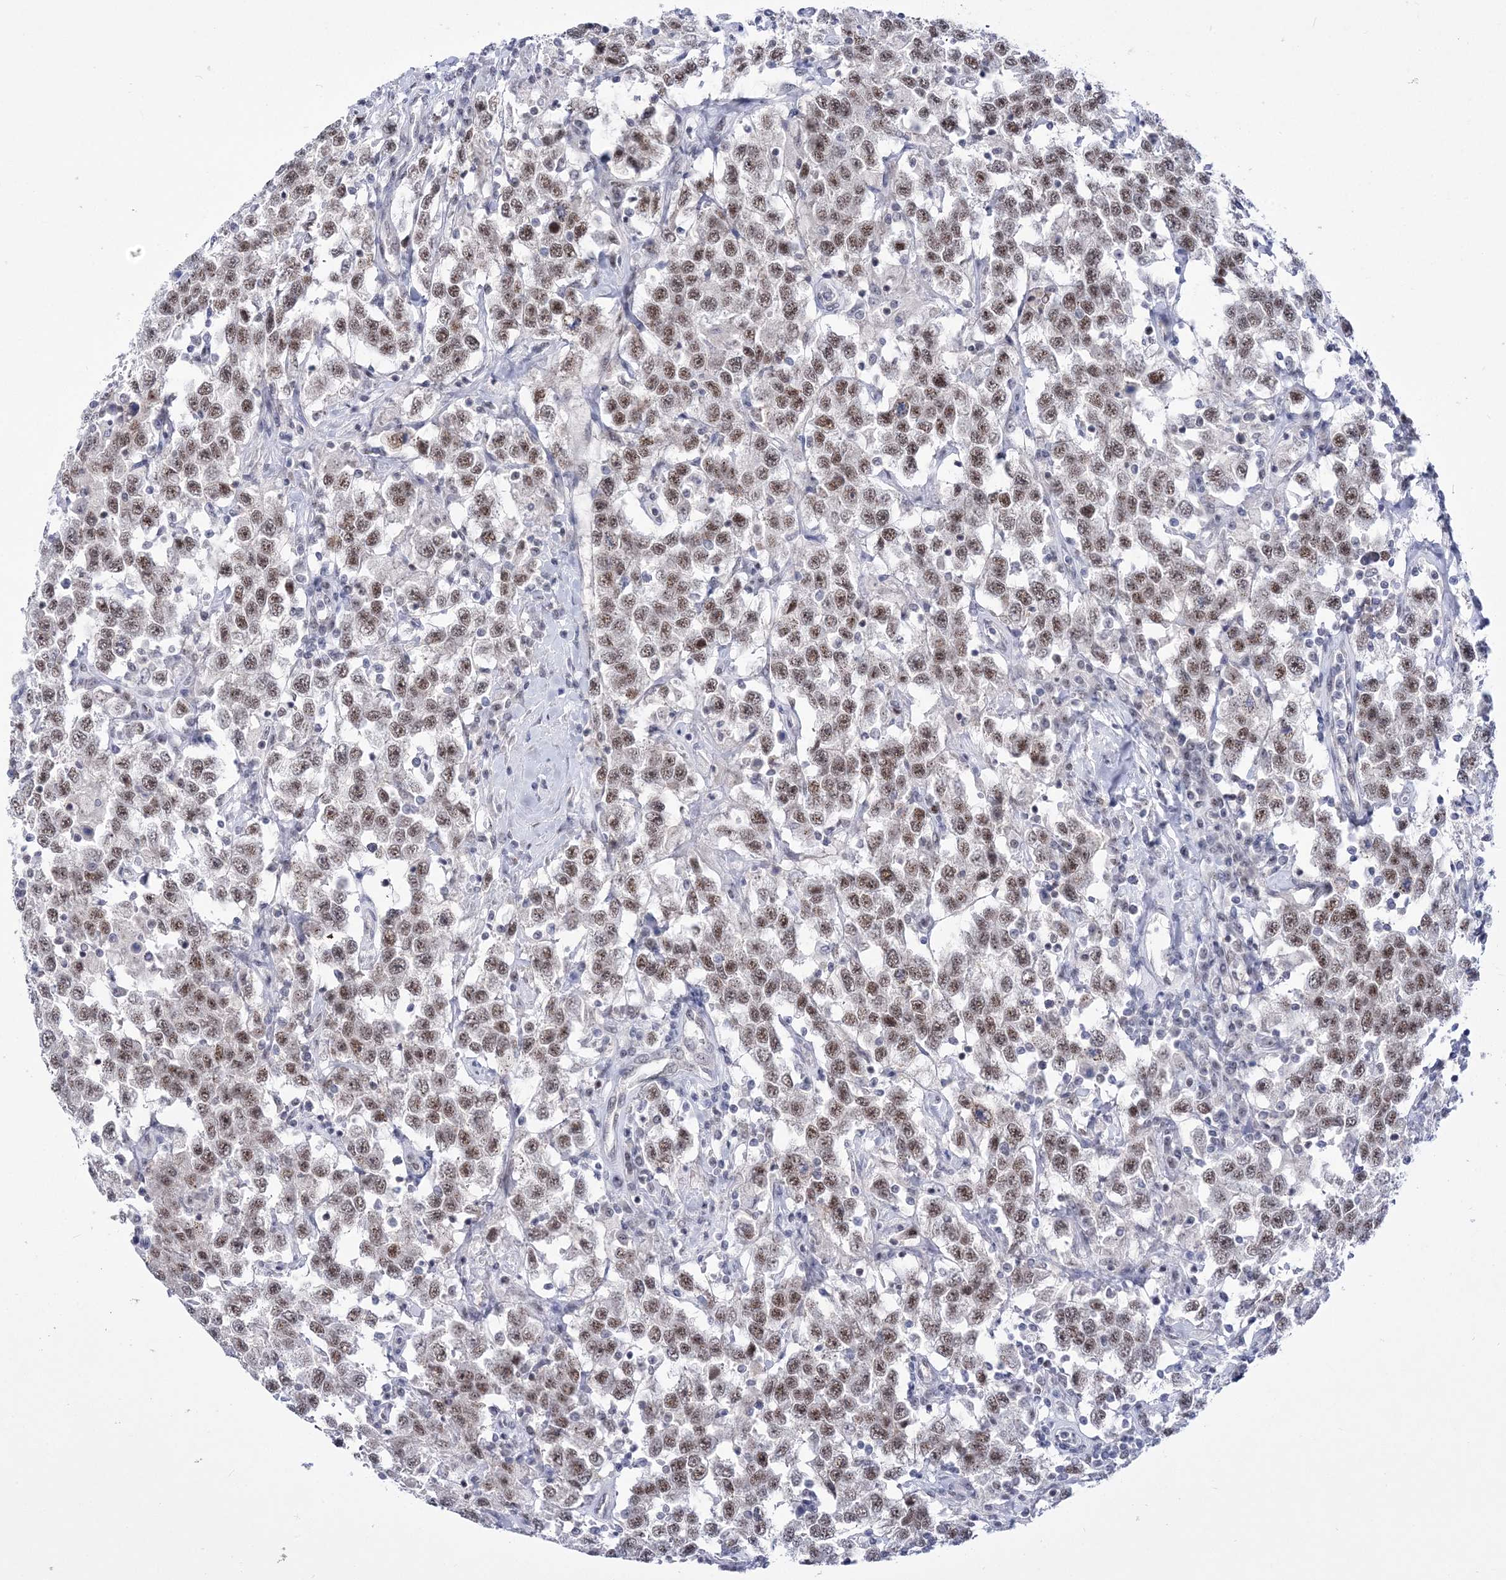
{"staining": {"intensity": "moderate", "quantity": ">75%", "location": "nuclear"}, "tissue": "testis cancer", "cell_type": "Tumor cells", "image_type": "cancer", "snomed": [{"axis": "morphology", "description": "Seminoma, NOS"}, {"axis": "topography", "description": "Testis"}], "caption": "An immunohistochemistry micrograph of neoplastic tissue is shown. Protein staining in brown labels moderate nuclear positivity in testis cancer (seminoma) within tumor cells.", "gene": "NSUN2", "patient": {"sex": "male", "age": 41}}